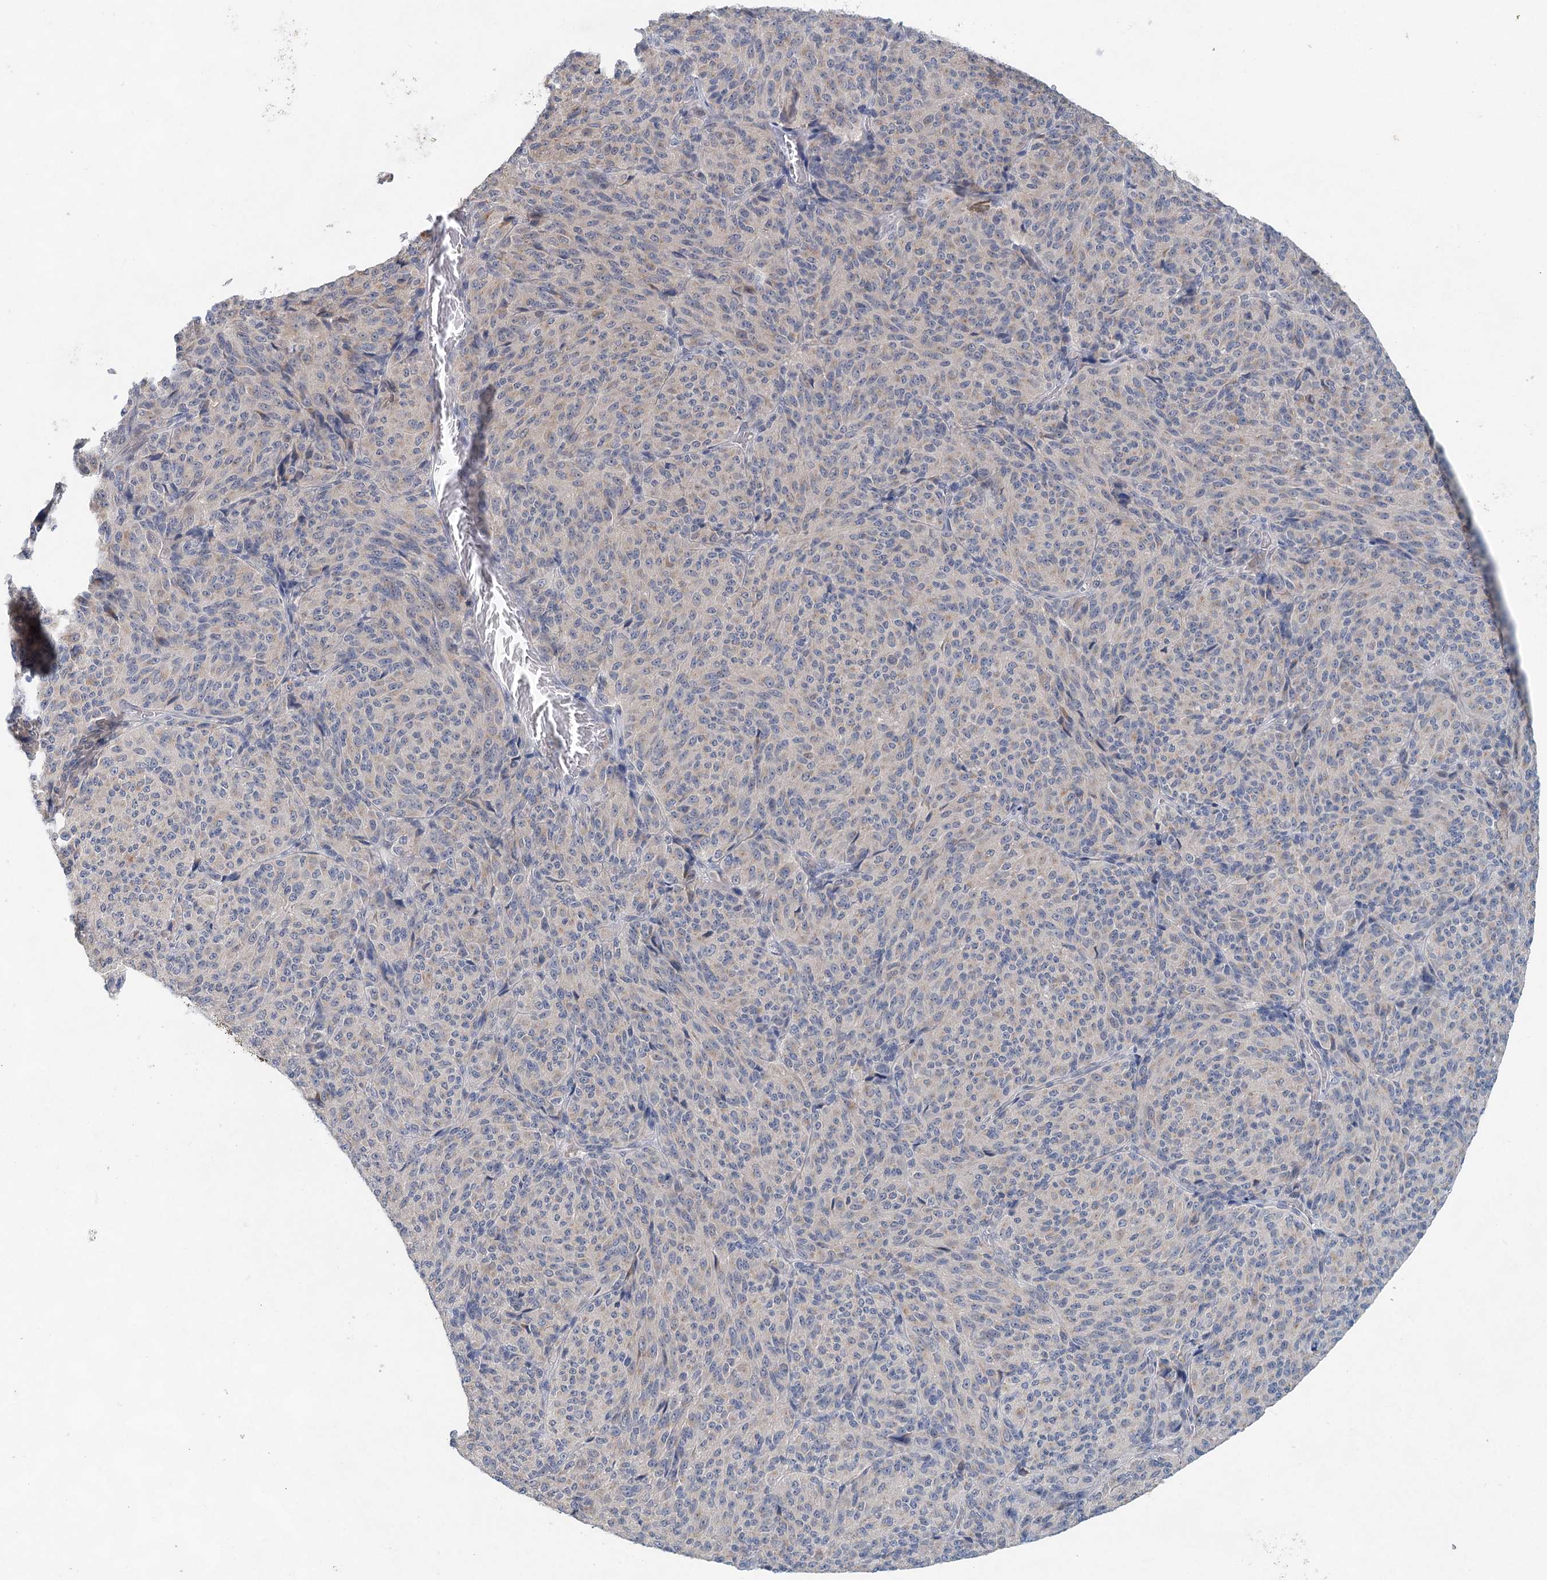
{"staining": {"intensity": "negative", "quantity": "none", "location": "none"}, "tissue": "melanoma", "cell_type": "Tumor cells", "image_type": "cancer", "snomed": [{"axis": "morphology", "description": "Malignant melanoma, Metastatic site"}, {"axis": "topography", "description": "Brain"}], "caption": "Protein analysis of malignant melanoma (metastatic site) reveals no significant positivity in tumor cells.", "gene": "BLTP1", "patient": {"sex": "female", "age": 56}}